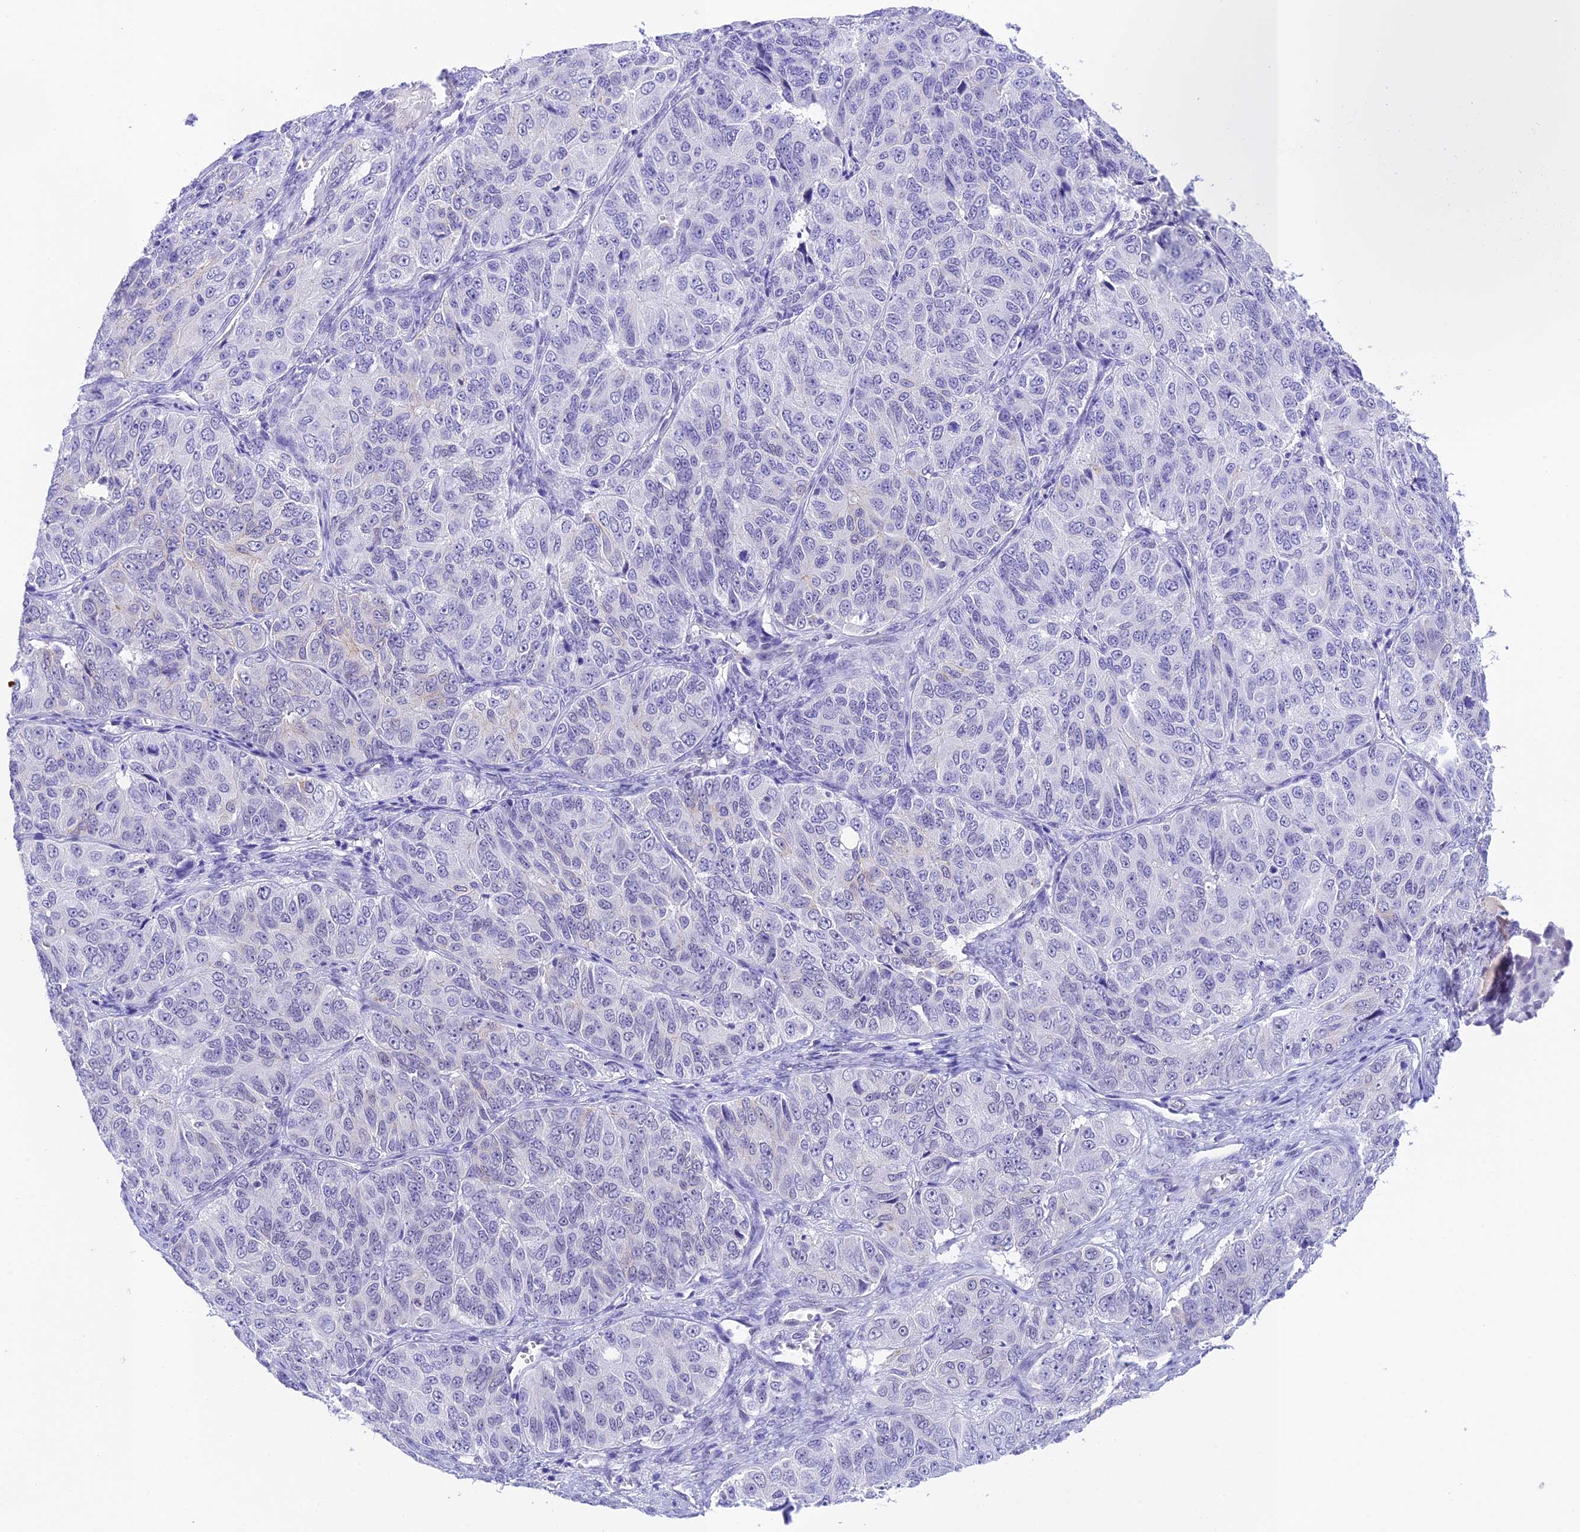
{"staining": {"intensity": "negative", "quantity": "none", "location": "none"}, "tissue": "ovarian cancer", "cell_type": "Tumor cells", "image_type": "cancer", "snomed": [{"axis": "morphology", "description": "Carcinoma, endometroid"}, {"axis": "topography", "description": "Ovary"}], "caption": "Immunohistochemistry (IHC) of ovarian endometroid carcinoma demonstrates no staining in tumor cells.", "gene": "THAP11", "patient": {"sex": "female", "age": 51}}